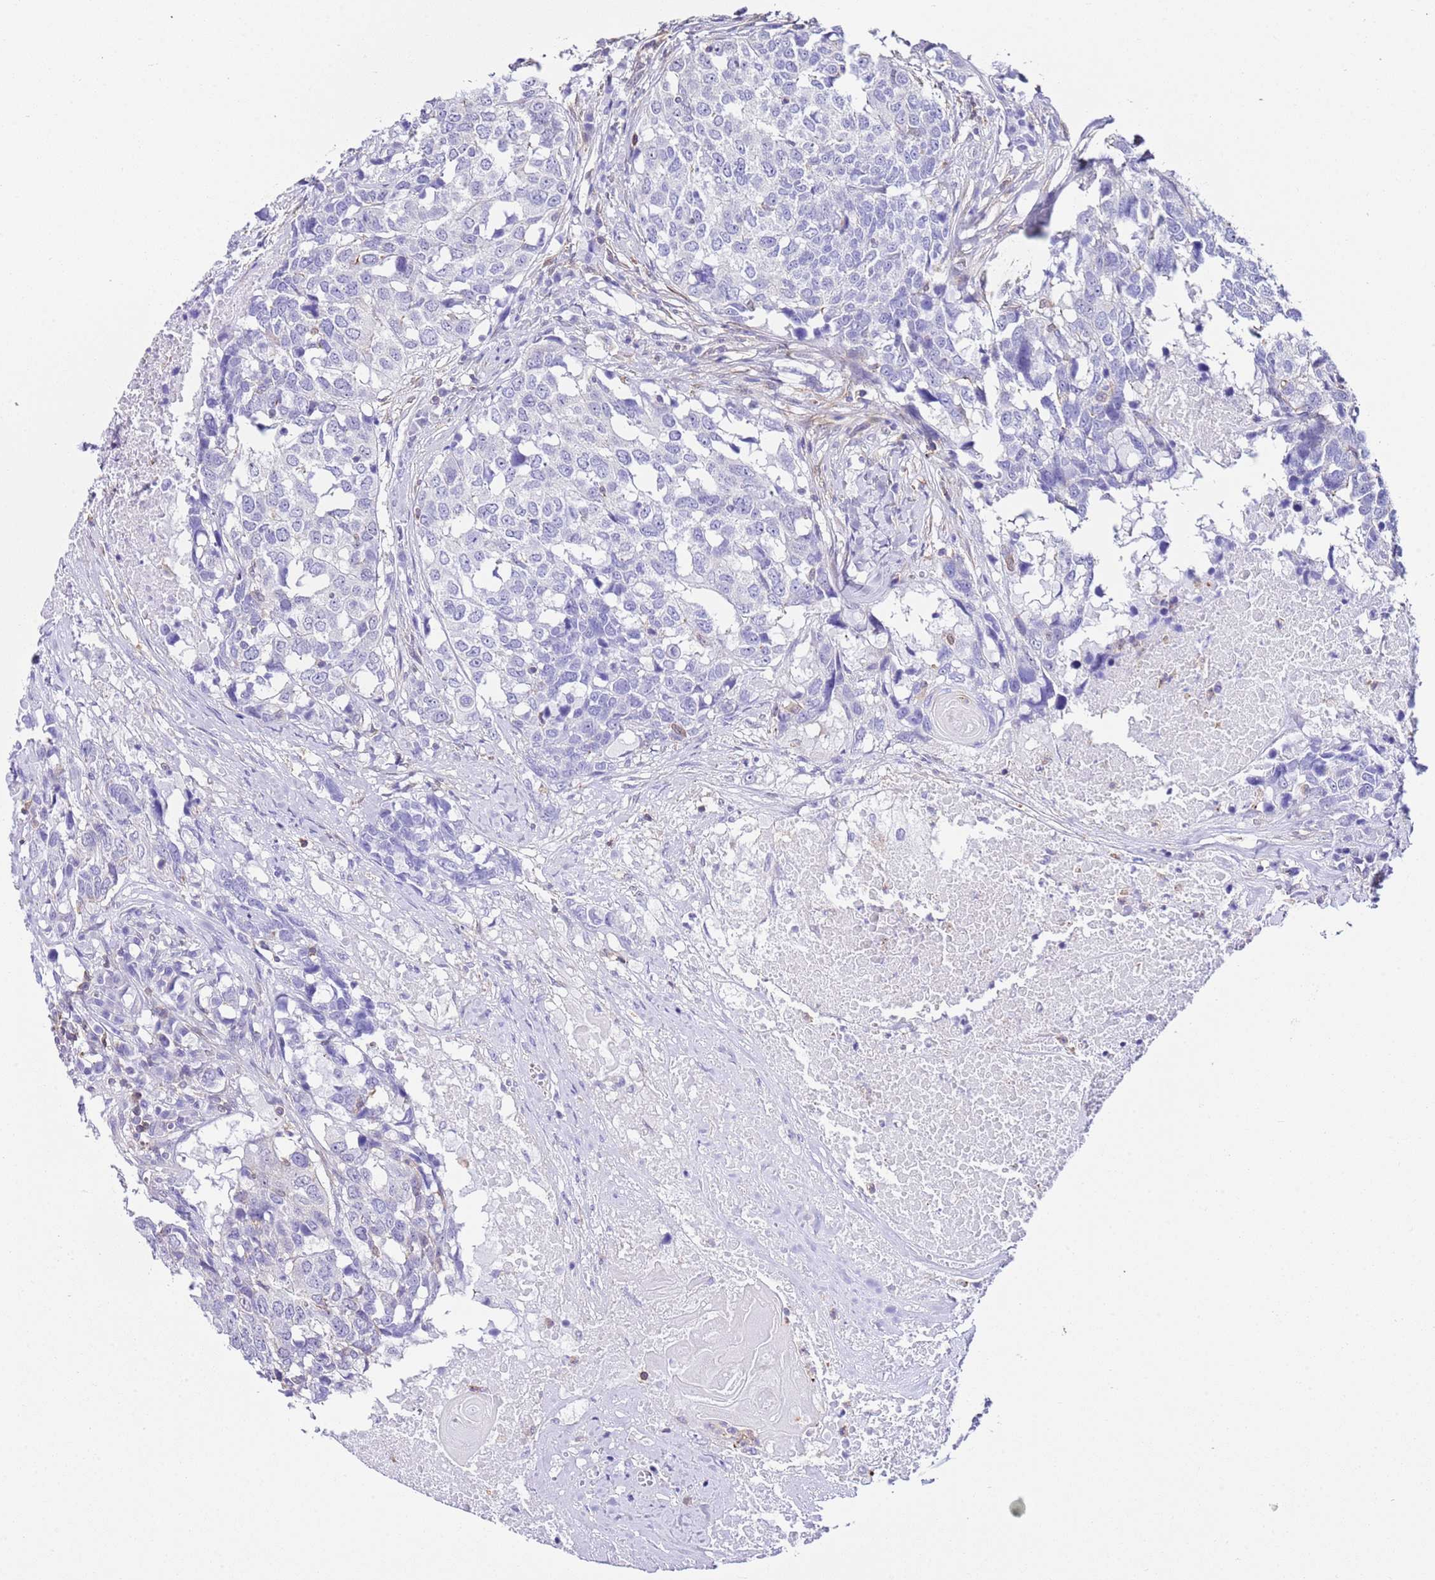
{"staining": {"intensity": "negative", "quantity": "none", "location": "none"}, "tissue": "head and neck cancer", "cell_type": "Tumor cells", "image_type": "cancer", "snomed": [{"axis": "morphology", "description": "Squamous cell carcinoma, NOS"}, {"axis": "topography", "description": "Head-Neck"}], "caption": "Photomicrograph shows no protein staining in tumor cells of squamous cell carcinoma (head and neck) tissue.", "gene": "CNN2", "patient": {"sex": "male", "age": 66}}